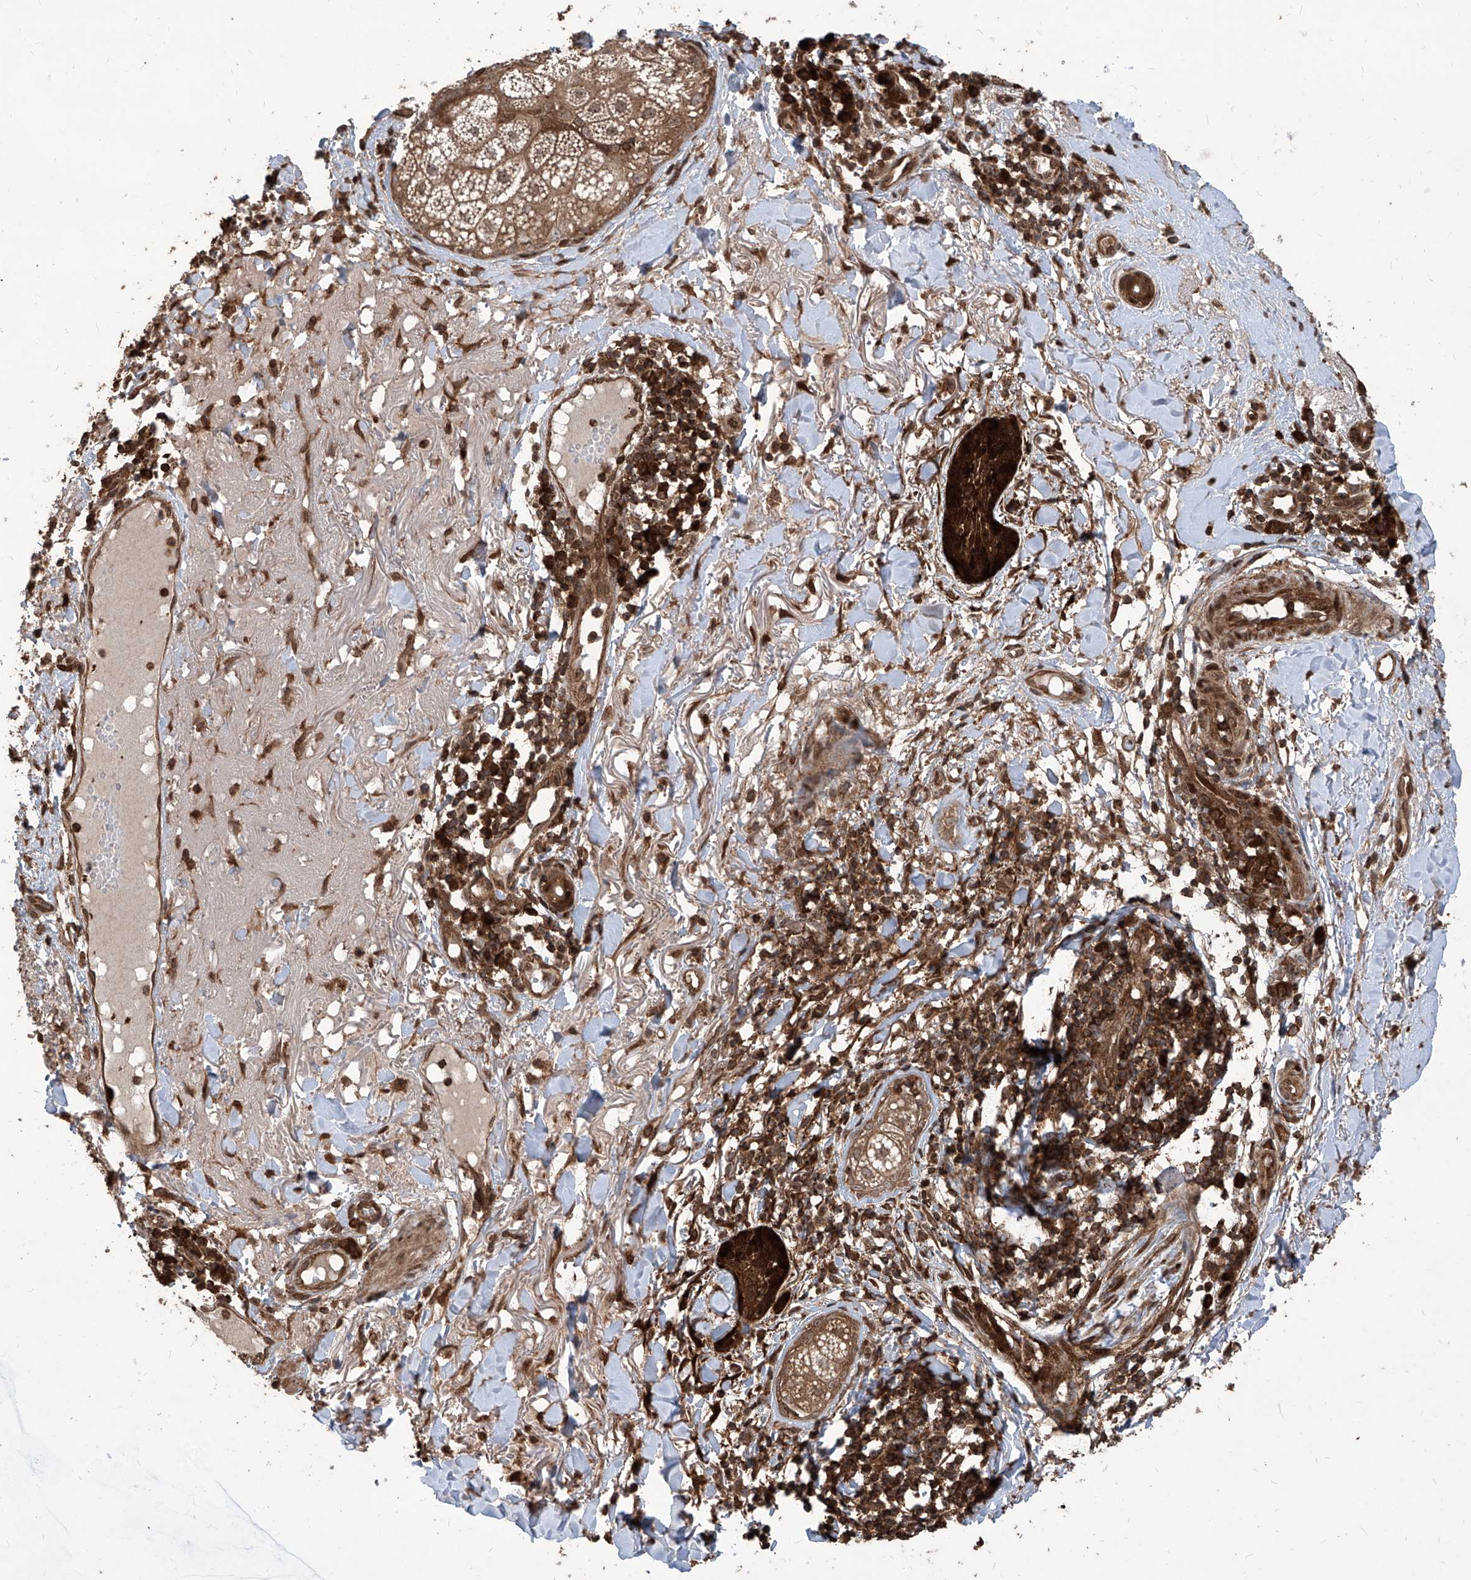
{"staining": {"intensity": "strong", "quantity": ">75%", "location": "cytoplasmic/membranous,nuclear"}, "tissue": "skin cancer", "cell_type": "Tumor cells", "image_type": "cancer", "snomed": [{"axis": "morphology", "description": "Basal cell carcinoma"}, {"axis": "topography", "description": "Skin"}], "caption": "Skin basal cell carcinoma tissue reveals strong cytoplasmic/membranous and nuclear expression in approximately >75% of tumor cells, visualized by immunohistochemistry.", "gene": "MAGED2", "patient": {"sex": "male", "age": 85}}